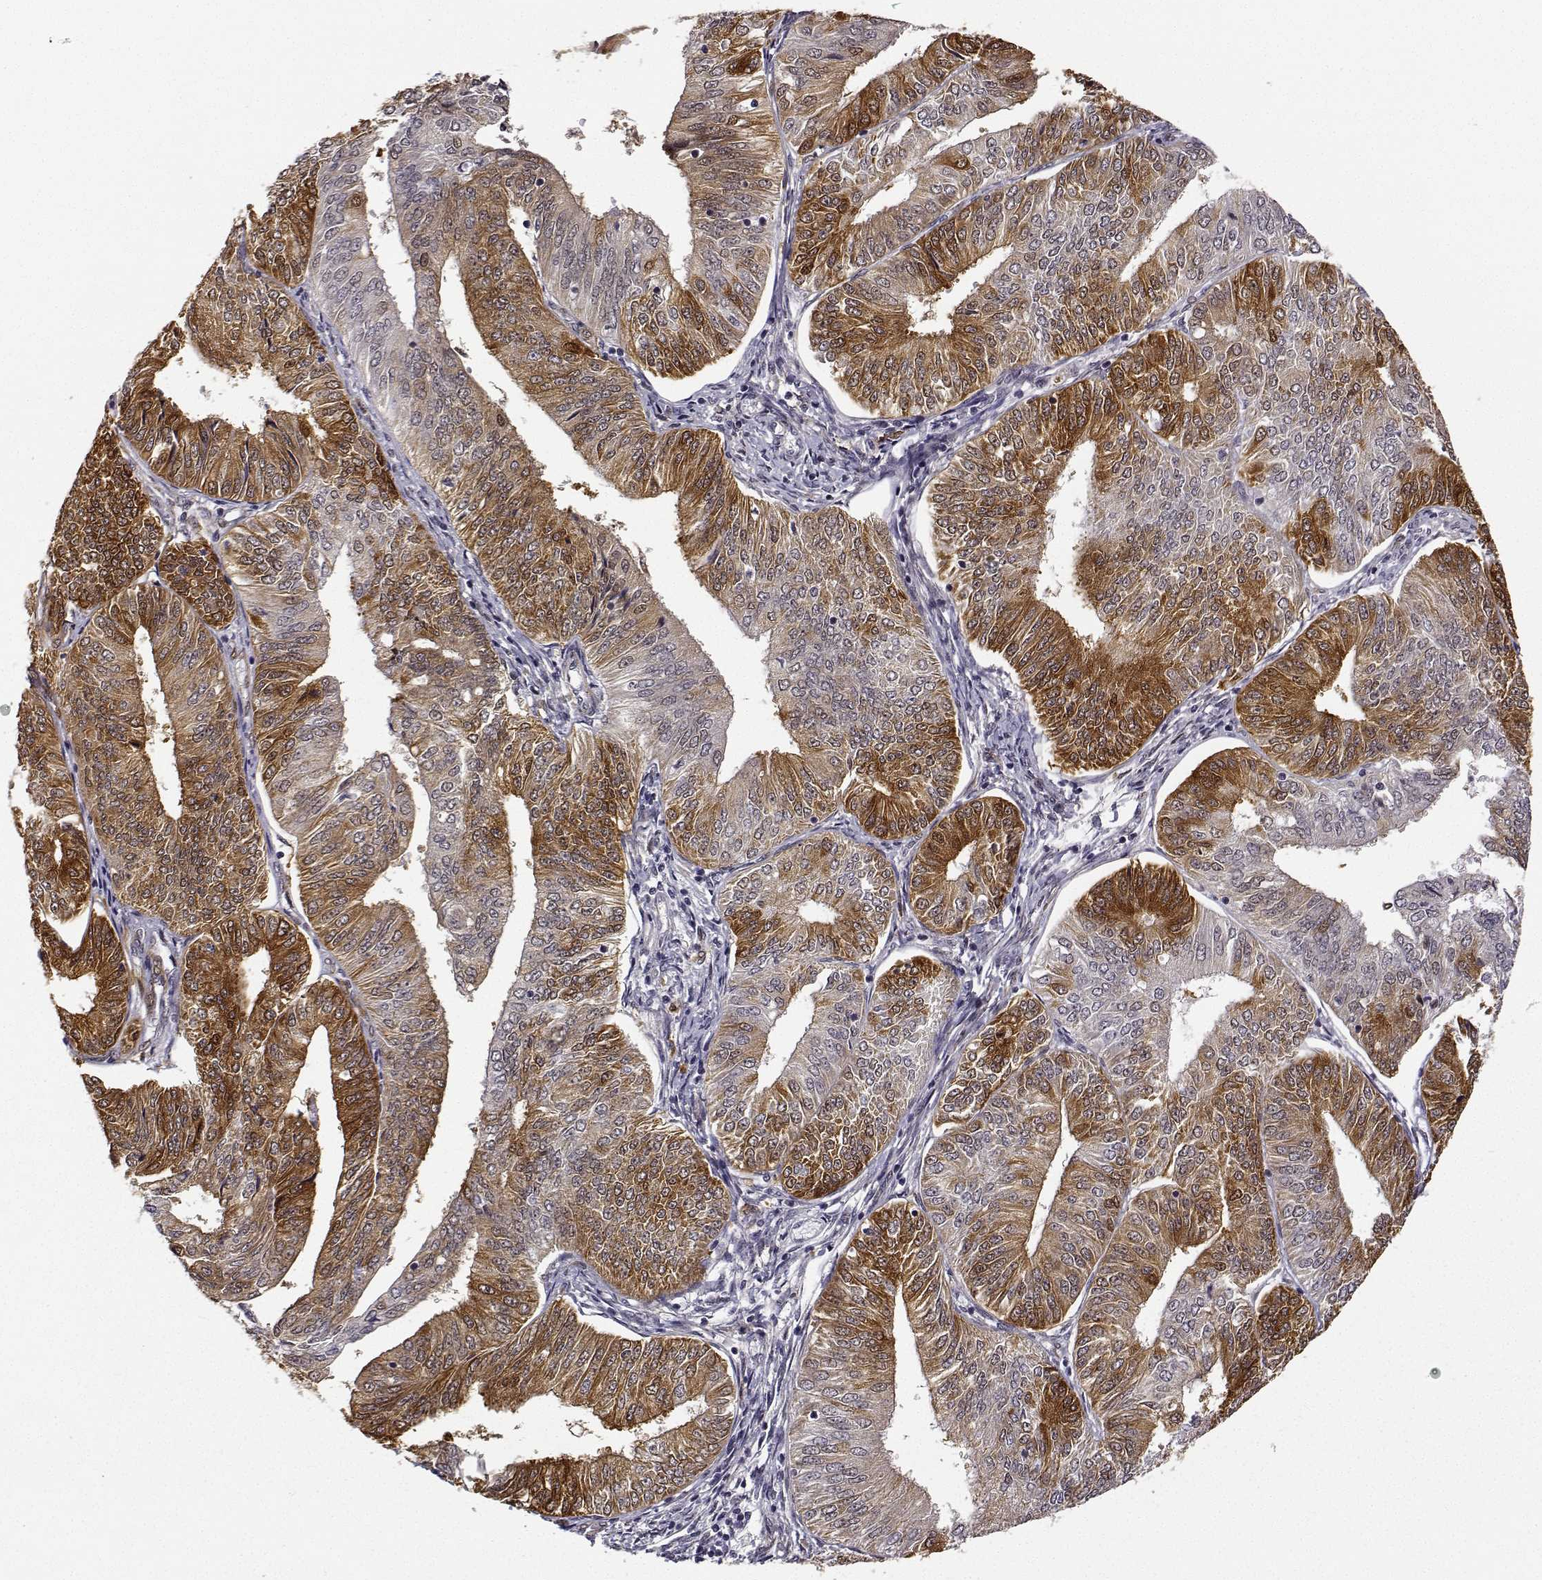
{"staining": {"intensity": "moderate", "quantity": ">75%", "location": "cytoplasmic/membranous"}, "tissue": "endometrial cancer", "cell_type": "Tumor cells", "image_type": "cancer", "snomed": [{"axis": "morphology", "description": "Adenocarcinoma, NOS"}, {"axis": "topography", "description": "Endometrium"}], "caption": "High-power microscopy captured an IHC micrograph of adenocarcinoma (endometrial), revealing moderate cytoplasmic/membranous positivity in approximately >75% of tumor cells.", "gene": "PHGDH", "patient": {"sex": "female", "age": 58}}